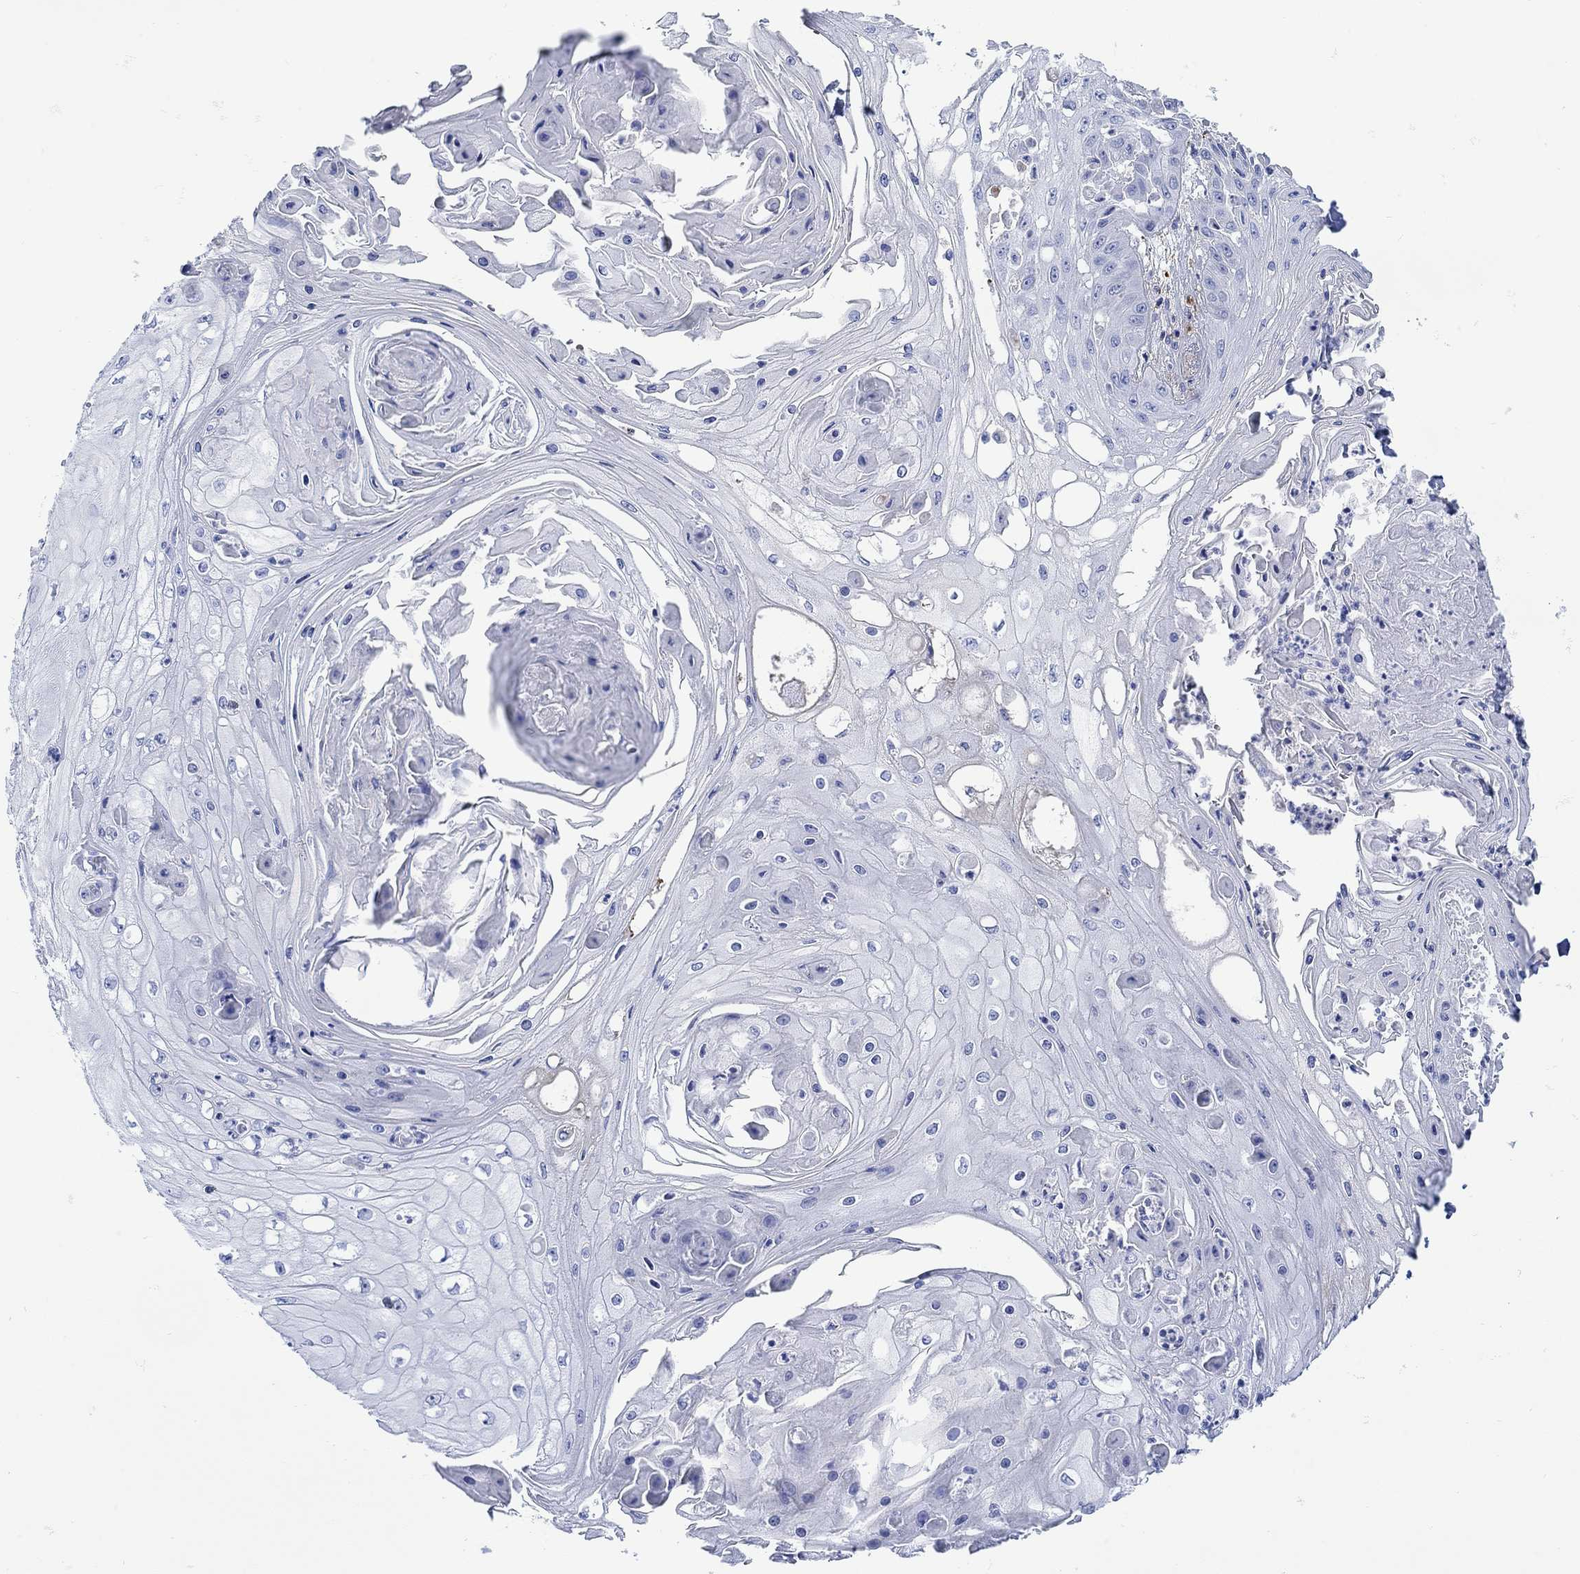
{"staining": {"intensity": "negative", "quantity": "none", "location": "none"}, "tissue": "skin cancer", "cell_type": "Tumor cells", "image_type": "cancer", "snomed": [{"axis": "morphology", "description": "Squamous cell carcinoma, NOS"}, {"axis": "topography", "description": "Skin"}], "caption": "Protein analysis of skin cancer exhibits no significant staining in tumor cells.", "gene": "ANKMY1", "patient": {"sex": "male", "age": 70}}